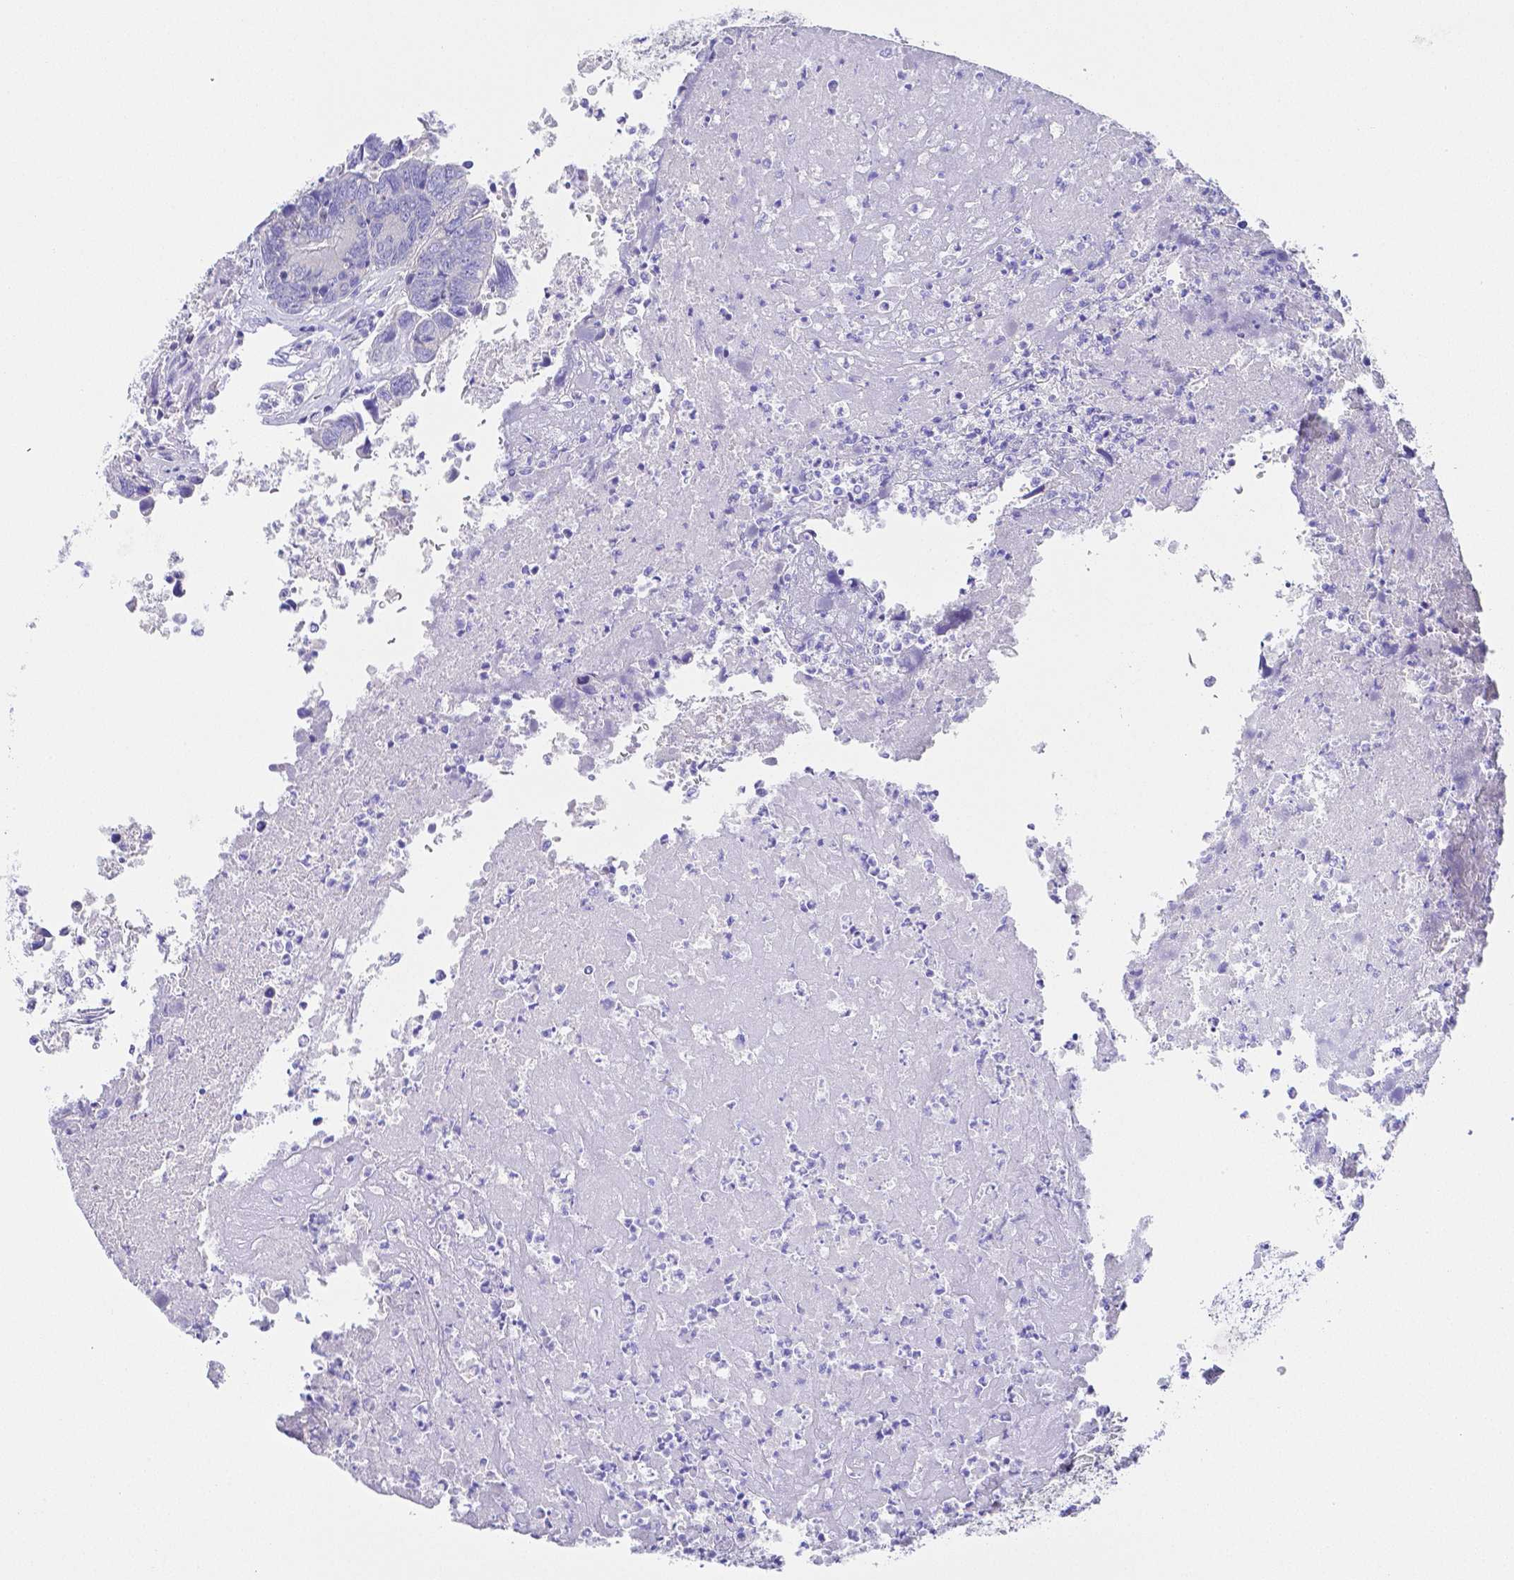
{"staining": {"intensity": "negative", "quantity": "none", "location": "none"}, "tissue": "colorectal cancer", "cell_type": "Tumor cells", "image_type": "cancer", "snomed": [{"axis": "morphology", "description": "Adenocarcinoma, NOS"}, {"axis": "topography", "description": "Colon"}], "caption": "Immunohistochemistry of colorectal cancer reveals no expression in tumor cells.", "gene": "ZG16B", "patient": {"sex": "female", "age": 67}}